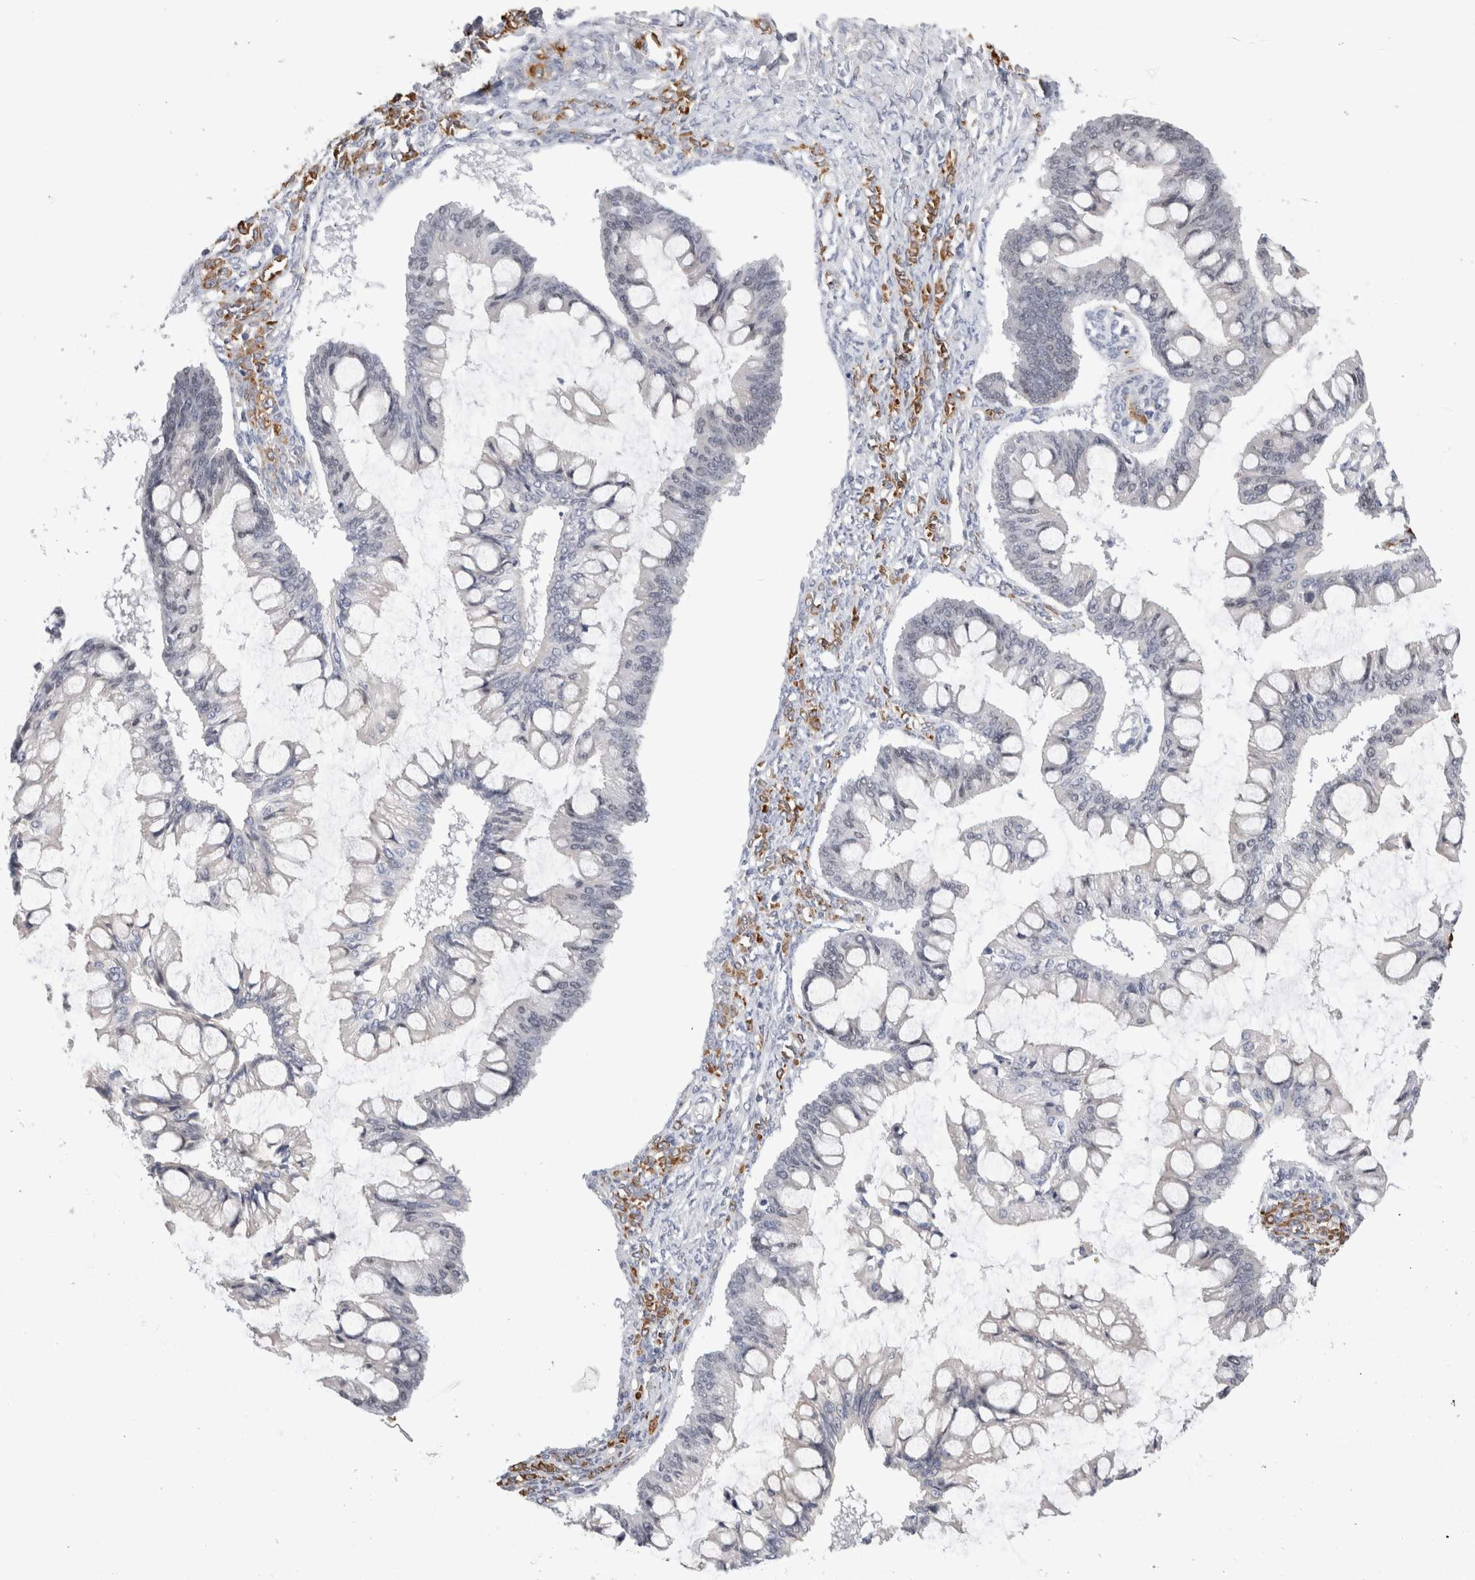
{"staining": {"intensity": "negative", "quantity": "none", "location": "none"}, "tissue": "ovarian cancer", "cell_type": "Tumor cells", "image_type": "cancer", "snomed": [{"axis": "morphology", "description": "Cystadenocarcinoma, mucinous, NOS"}, {"axis": "topography", "description": "Ovary"}], "caption": "A high-resolution micrograph shows immunohistochemistry staining of ovarian cancer (mucinous cystadenocarcinoma), which displays no significant expression in tumor cells. Brightfield microscopy of immunohistochemistry stained with DAB (3,3'-diaminobenzidine) (brown) and hematoxylin (blue), captured at high magnification.", "gene": "SYTL5", "patient": {"sex": "female", "age": 73}}